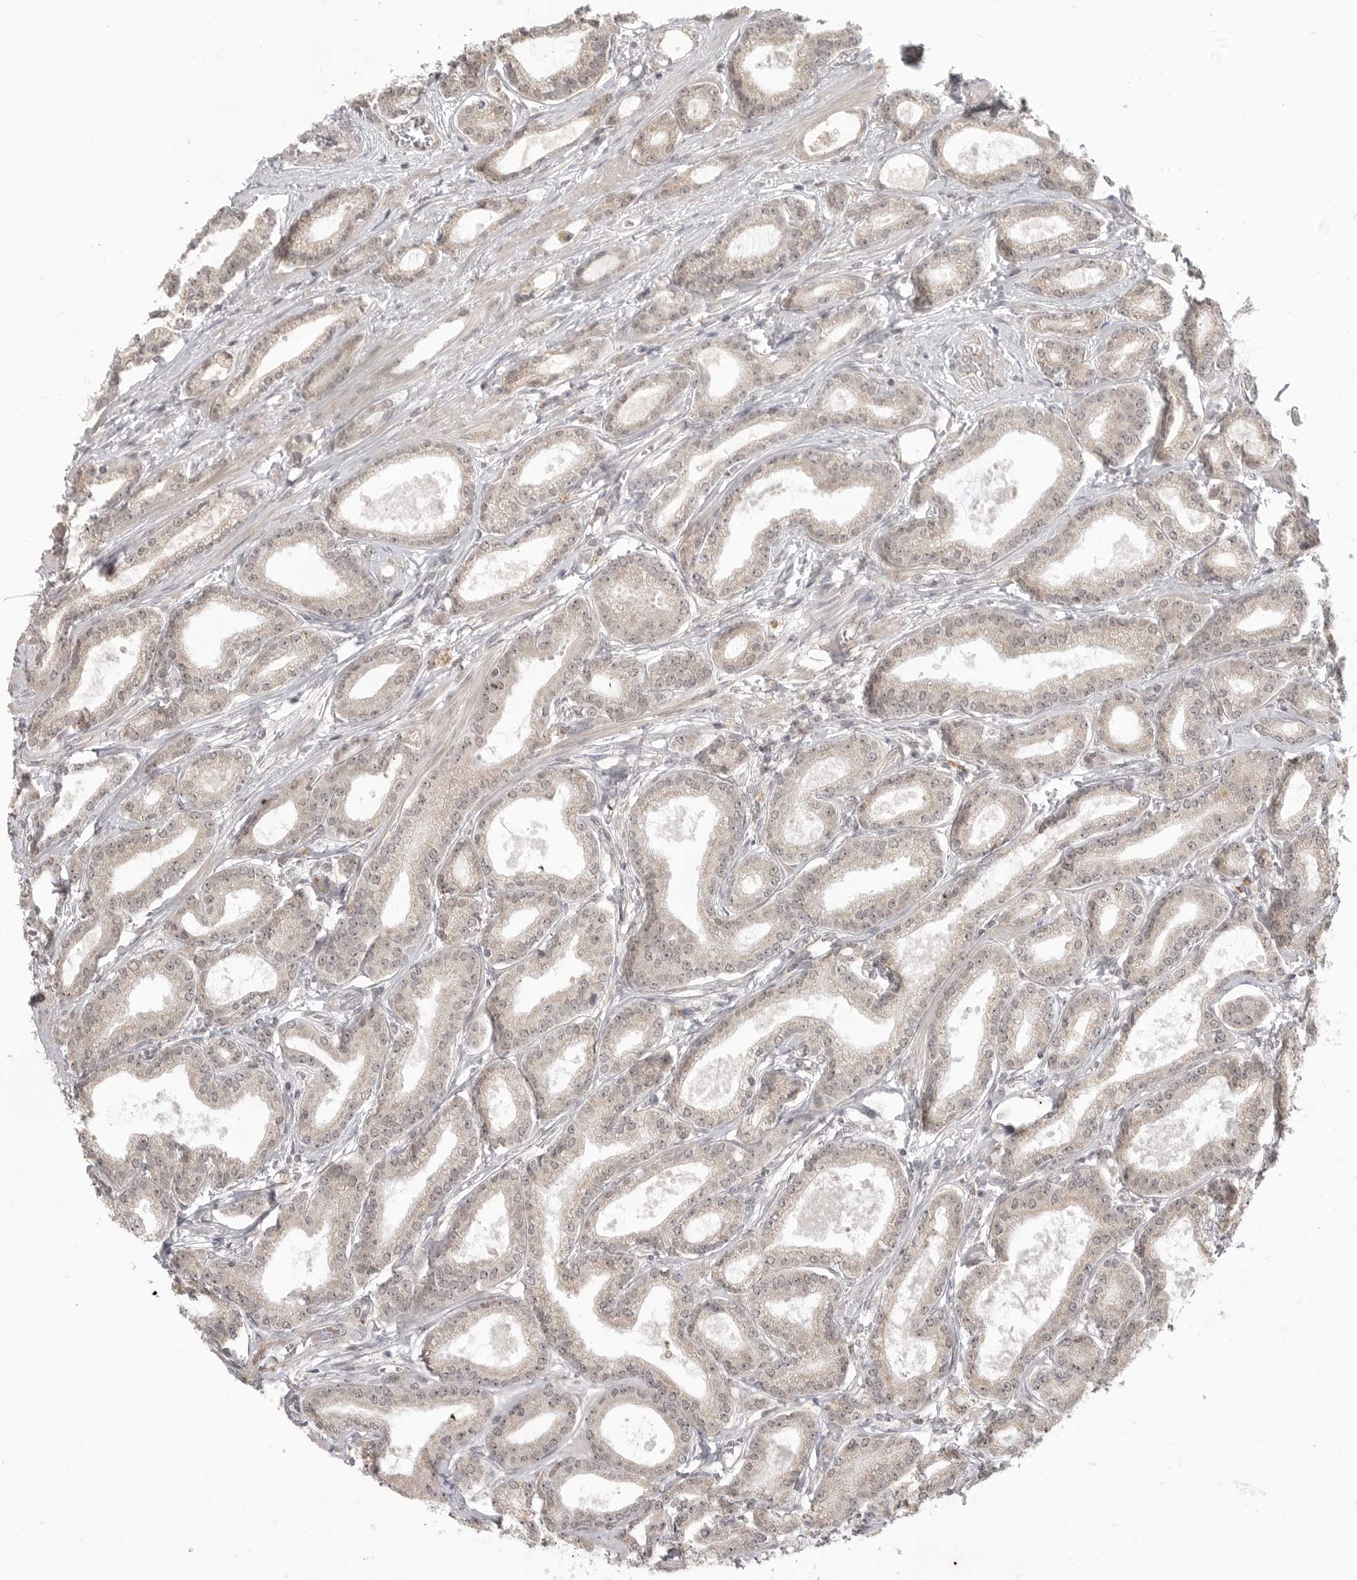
{"staining": {"intensity": "negative", "quantity": "none", "location": "none"}, "tissue": "prostate cancer", "cell_type": "Tumor cells", "image_type": "cancer", "snomed": [{"axis": "morphology", "description": "Adenocarcinoma, Low grade"}, {"axis": "topography", "description": "Prostate"}], "caption": "This is a histopathology image of immunohistochemistry staining of prostate cancer, which shows no positivity in tumor cells.", "gene": "KALRN", "patient": {"sex": "male", "age": 60}}